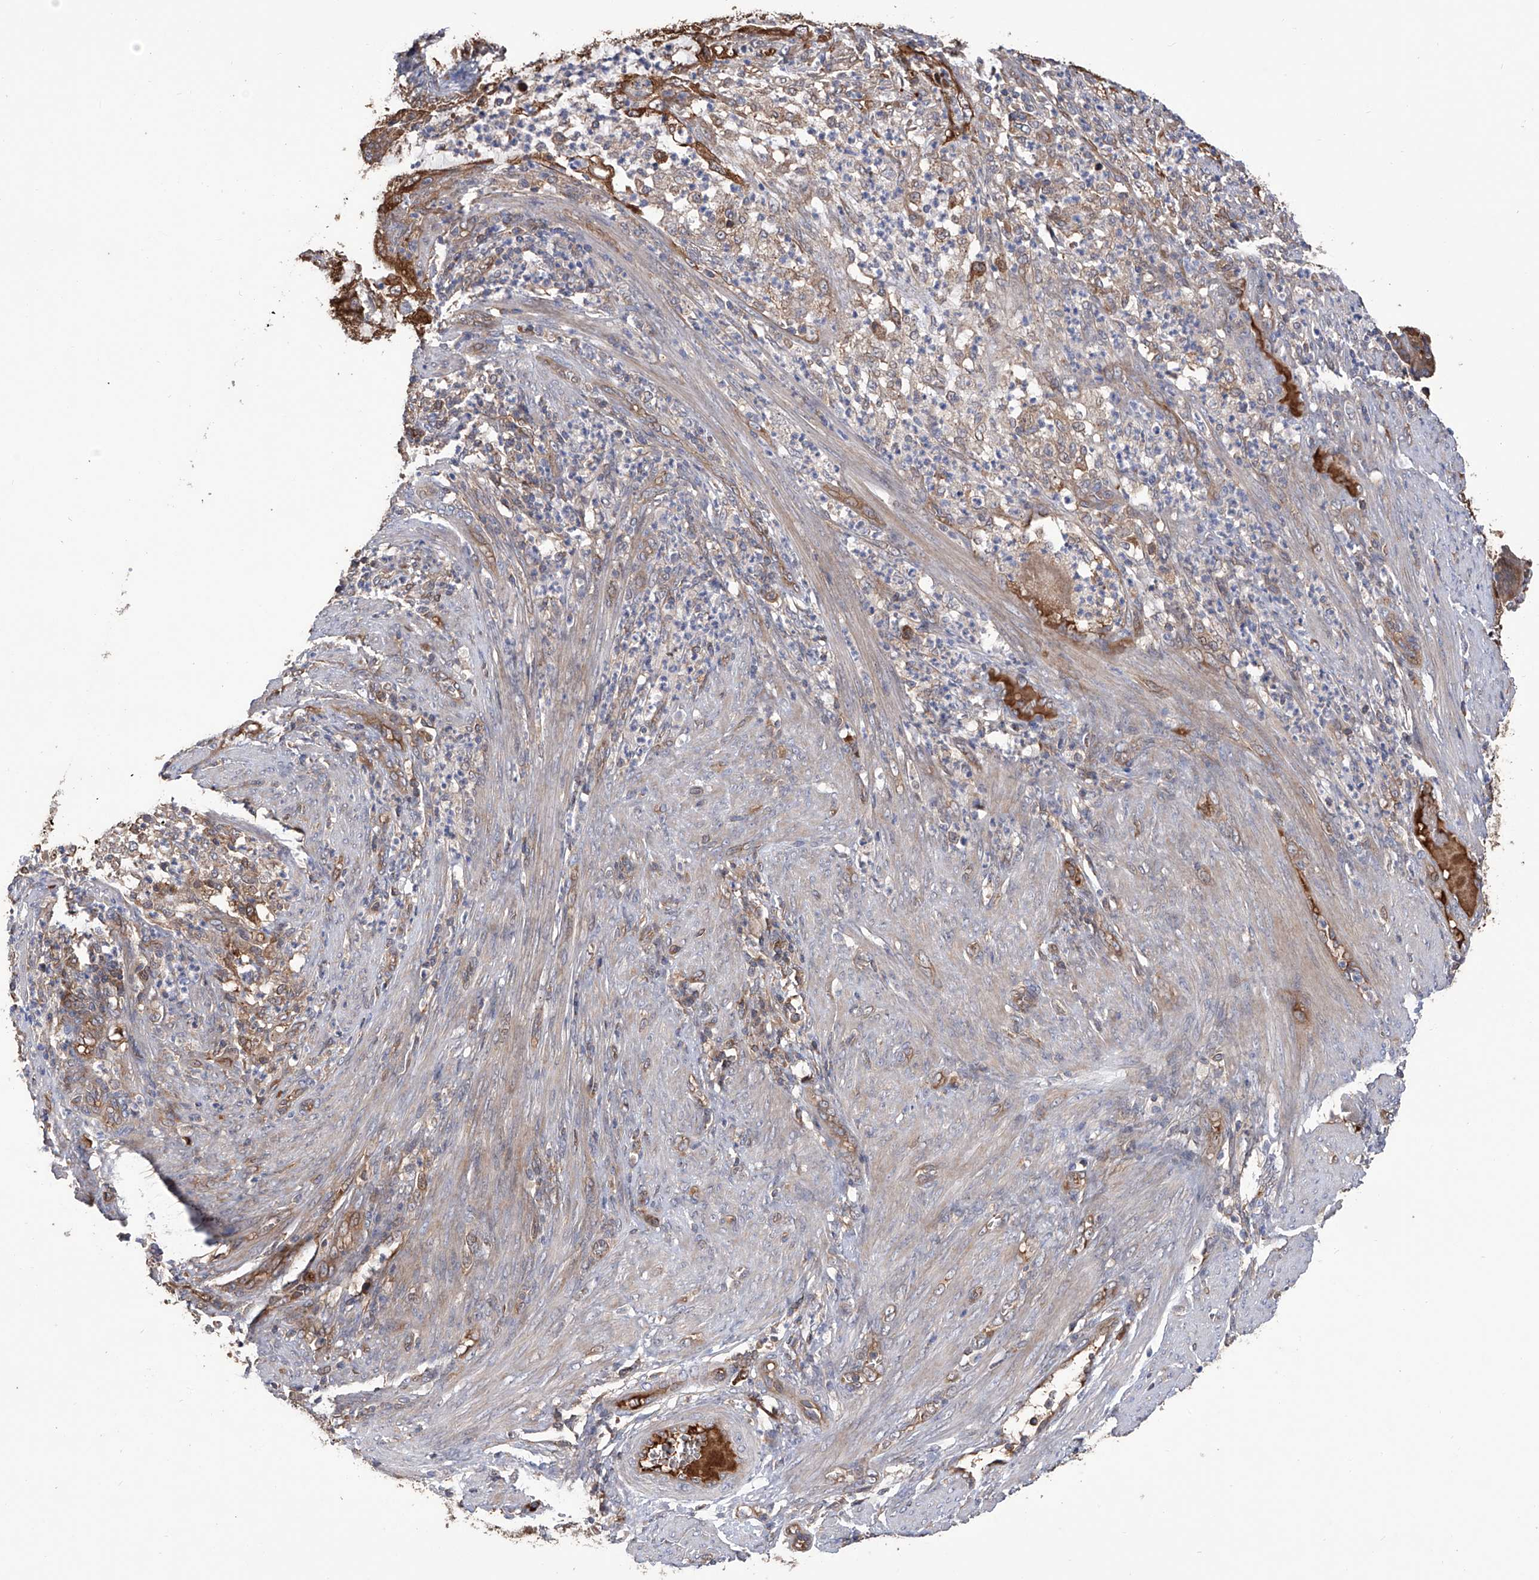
{"staining": {"intensity": "moderate", "quantity": ">75%", "location": "cytoplasmic/membranous"}, "tissue": "endometrial cancer", "cell_type": "Tumor cells", "image_type": "cancer", "snomed": [{"axis": "morphology", "description": "Adenocarcinoma, NOS"}, {"axis": "topography", "description": "Endometrium"}], "caption": "An immunohistochemistry (IHC) image of neoplastic tissue is shown. Protein staining in brown shows moderate cytoplasmic/membranous positivity in endometrial adenocarcinoma within tumor cells.", "gene": "NUDT17", "patient": {"sex": "female", "age": 51}}